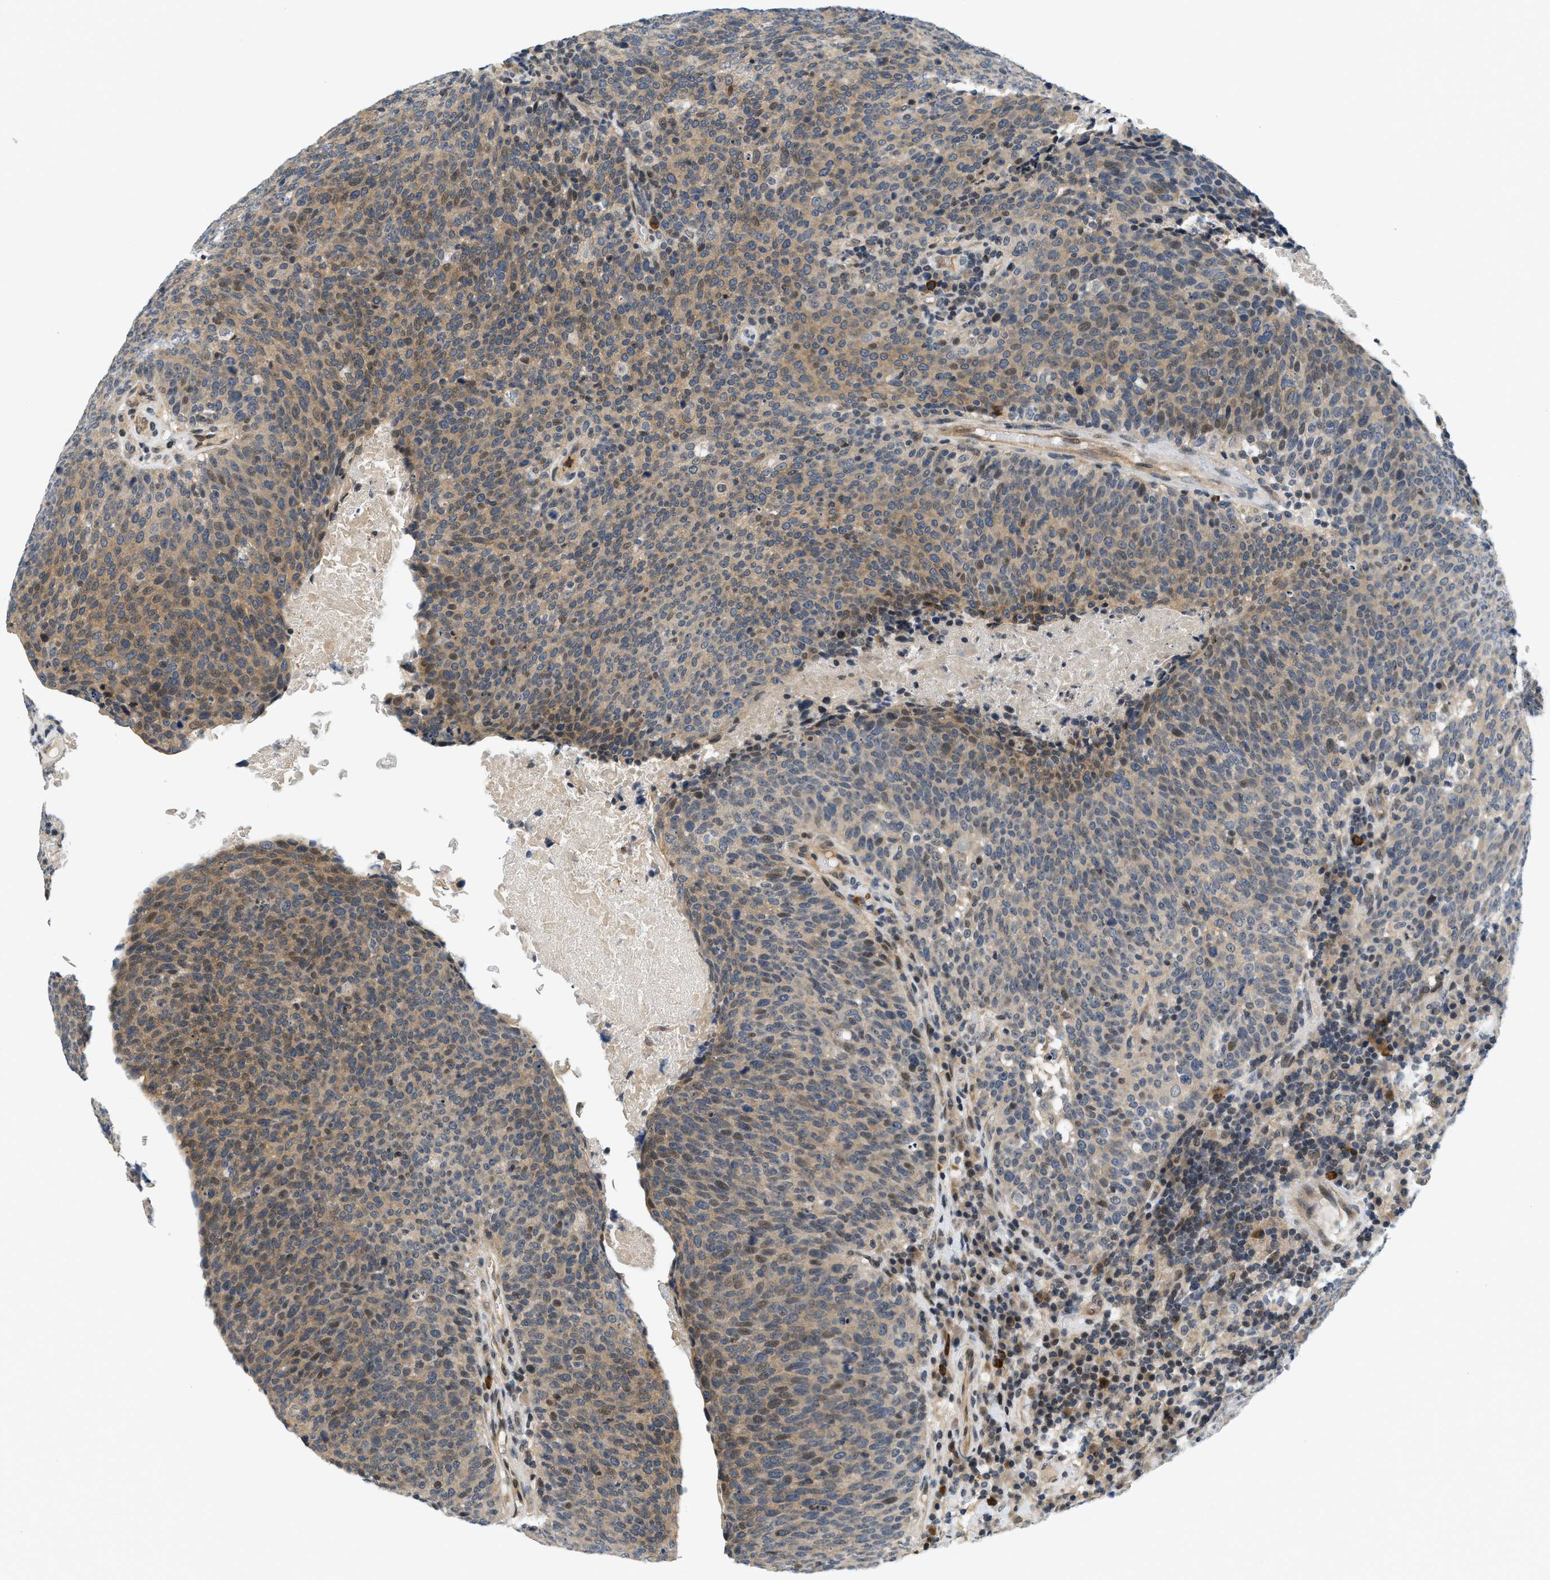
{"staining": {"intensity": "moderate", "quantity": ">75%", "location": "cytoplasmic/membranous,nuclear"}, "tissue": "head and neck cancer", "cell_type": "Tumor cells", "image_type": "cancer", "snomed": [{"axis": "morphology", "description": "Squamous cell carcinoma, NOS"}, {"axis": "morphology", "description": "Squamous cell carcinoma, metastatic, NOS"}, {"axis": "topography", "description": "Lymph node"}, {"axis": "topography", "description": "Head-Neck"}], "caption": "Human head and neck cancer stained with a protein marker exhibits moderate staining in tumor cells.", "gene": "KMT2A", "patient": {"sex": "male", "age": 62}}